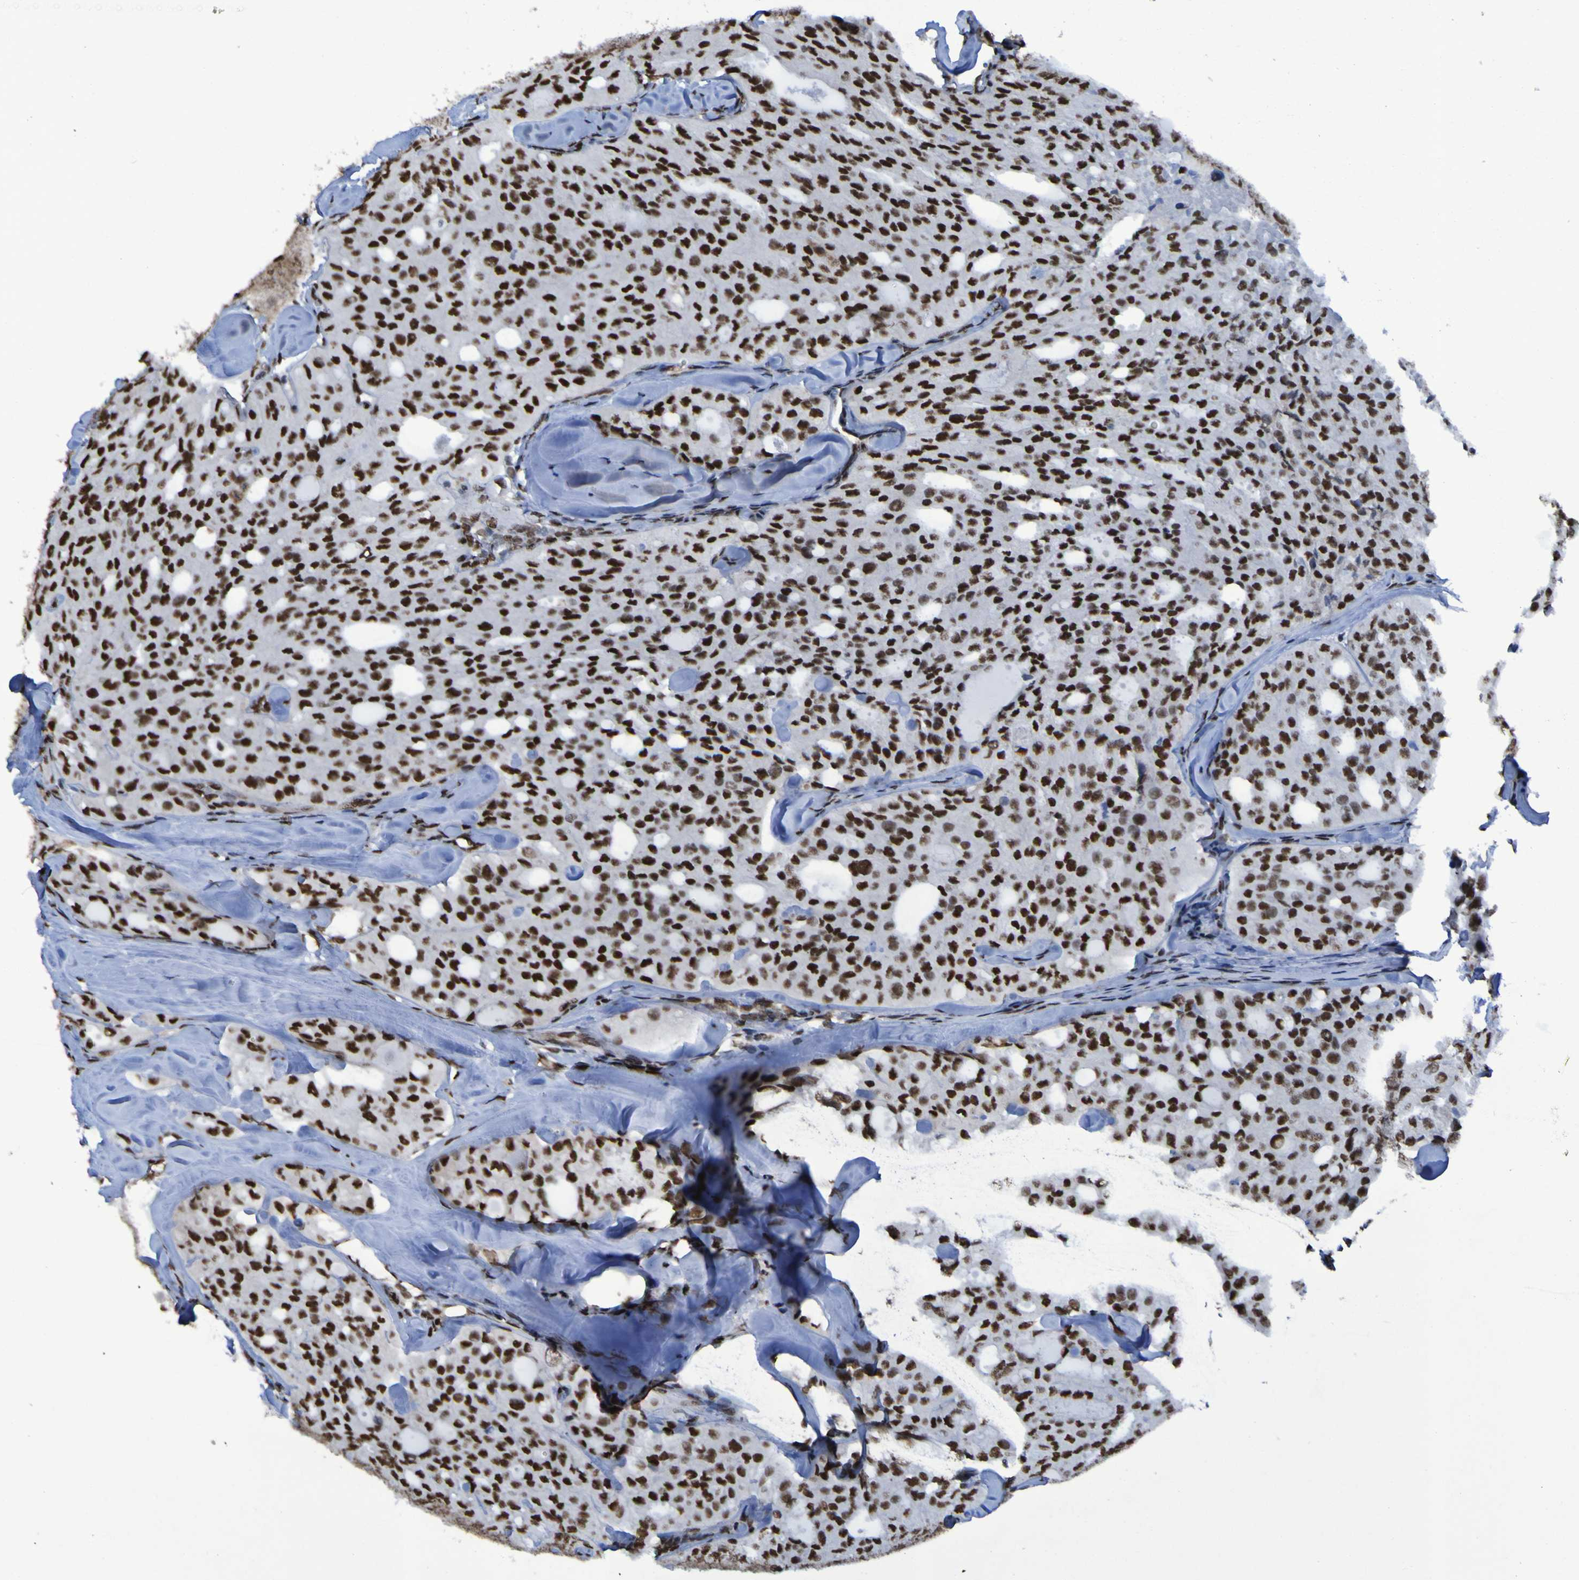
{"staining": {"intensity": "strong", "quantity": ">75%", "location": "nuclear"}, "tissue": "thyroid cancer", "cell_type": "Tumor cells", "image_type": "cancer", "snomed": [{"axis": "morphology", "description": "Follicular adenoma carcinoma, NOS"}, {"axis": "topography", "description": "Thyroid gland"}], "caption": "Immunohistochemistry photomicrograph of follicular adenoma carcinoma (thyroid) stained for a protein (brown), which demonstrates high levels of strong nuclear positivity in about >75% of tumor cells.", "gene": "HNRNPR", "patient": {"sex": "male", "age": 75}}